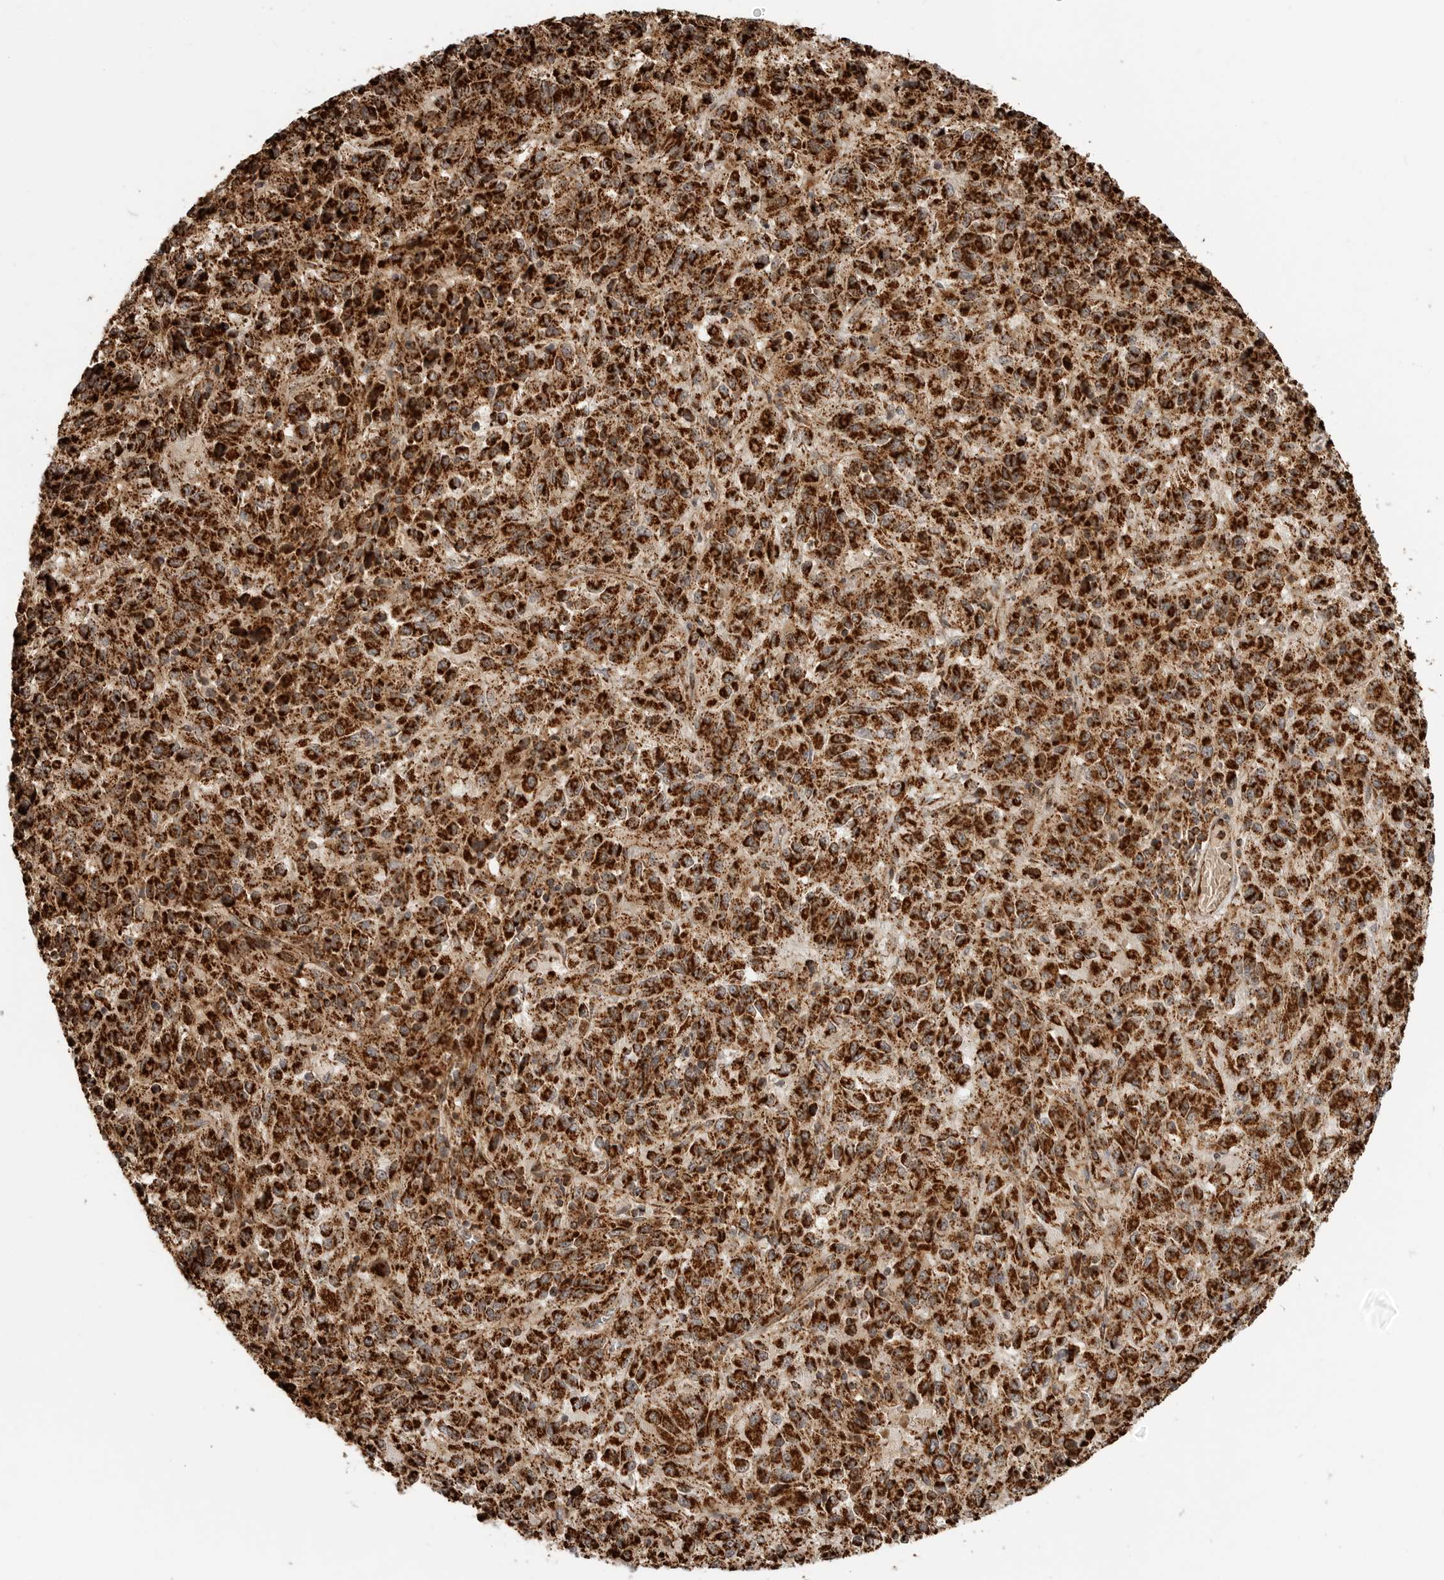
{"staining": {"intensity": "strong", "quantity": ">75%", "location": "cytoplasmic/membranous"}, "tissue": "melanoma", "cell_type": "Tumor cells", "image_type": "cancer", "snomed": [{"axis": "morphology", "description": "Malignant melanoma, Metastatic site"}, {"axis": "topography", "description": "Lung"}], "caption": "Strong cytoplasmic/membranous expression for a protein is identified in about >75% of tumor cells of melanoma using immunohistochemistry (IHC).", "gene": "BMP2K", "patient": {"sex": "male", "age": 64}}